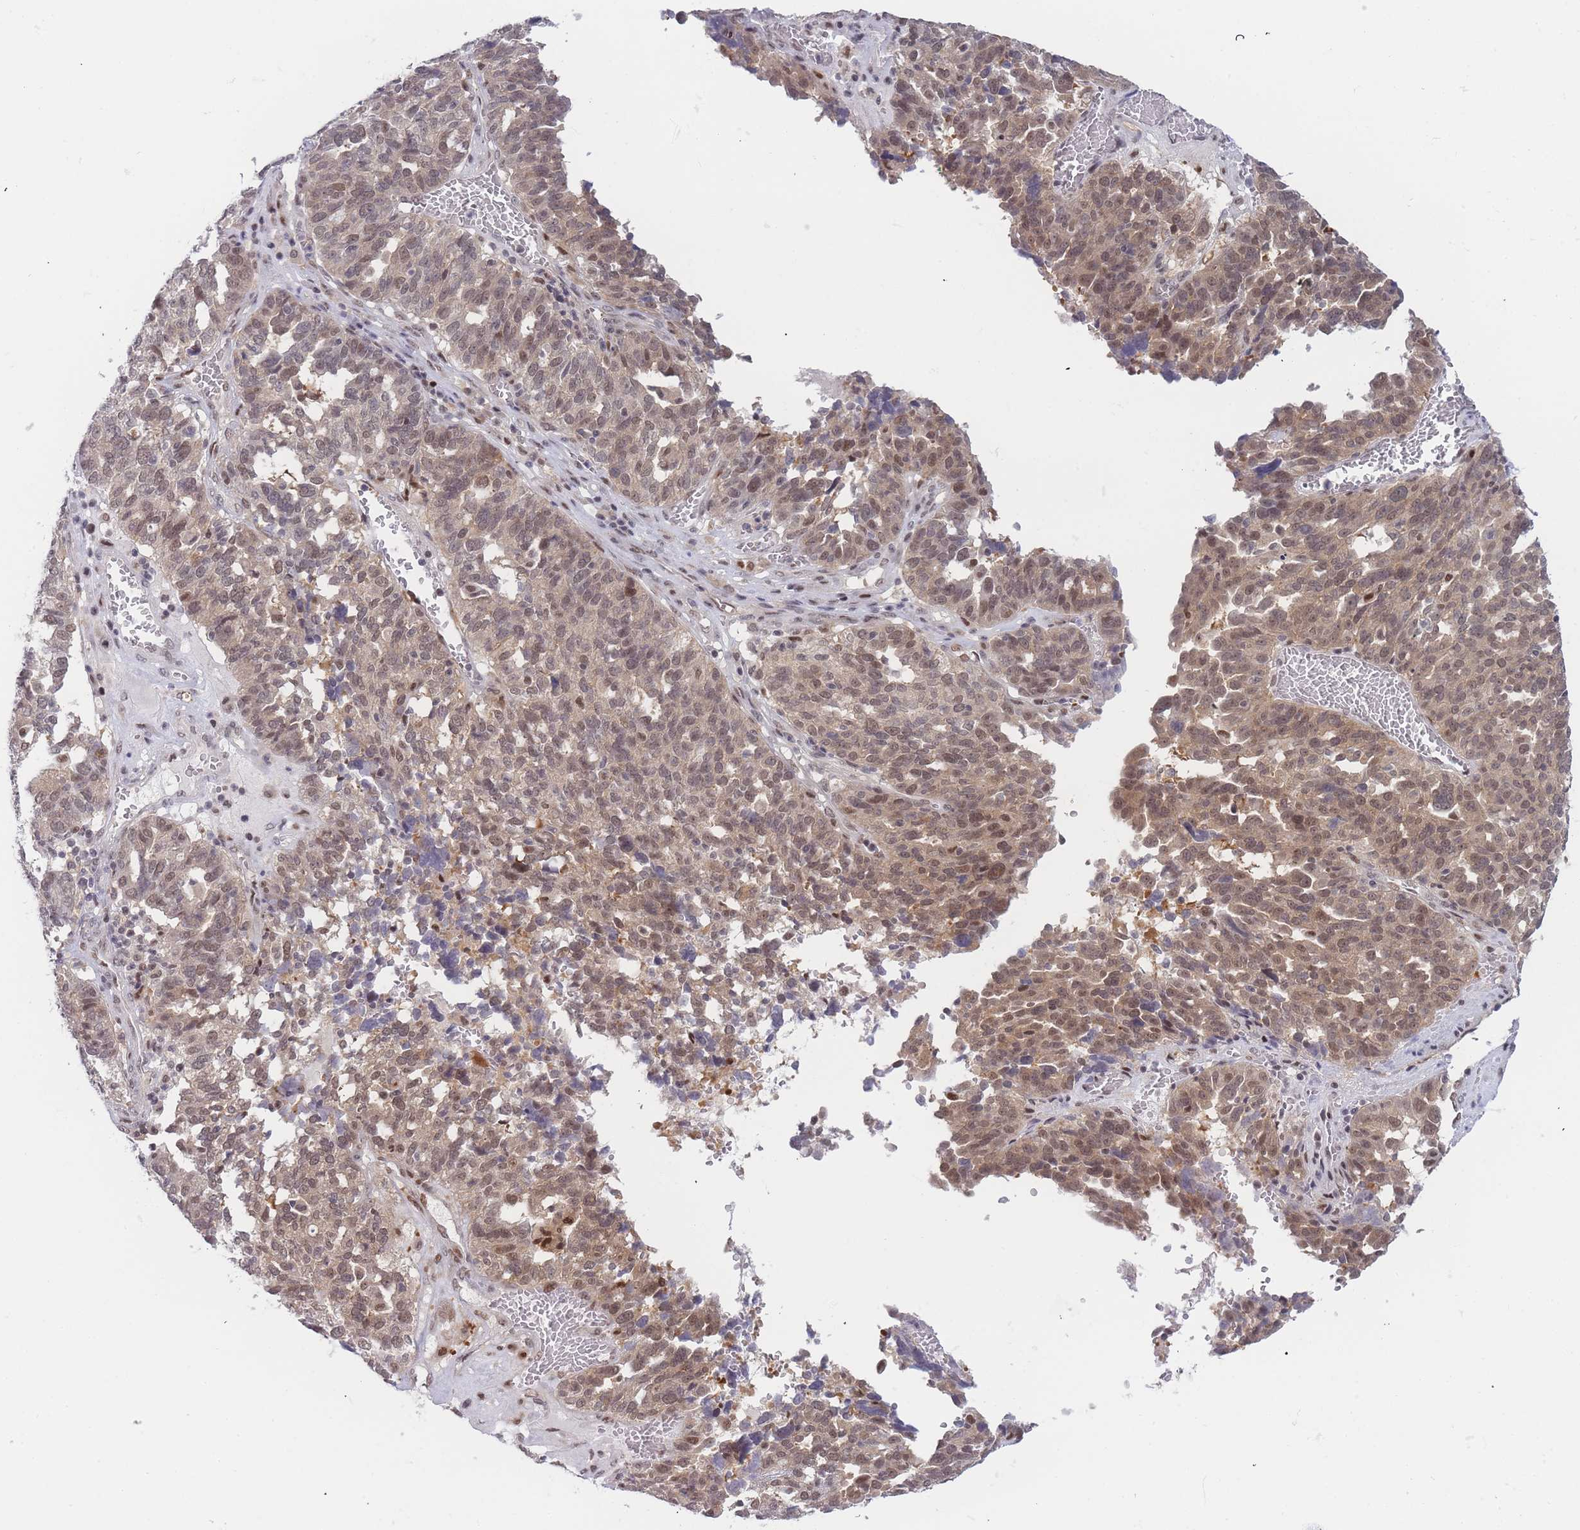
{"staining": {"intensity": "moderate", "quantity": ">75%", "location": "nuclear"}, "tissue": "ovarian cancer", "cell_type": "Tumor cells", "image_type": "cancer", "snomed": [{"axis": "morphology", "description": "Cystadenocarcinoma, serous, NOS"}, {"axis": "topography", "description": "Ovary"}], "caption": "A histopathology image of ovarian cancer (serous cystadenocarcinoma) stained for a protein demonstrates moderate nuclear brown staining in tumor cells.", "gene": "DEAF1", "patient": {"sex": "female", "age": 59}}